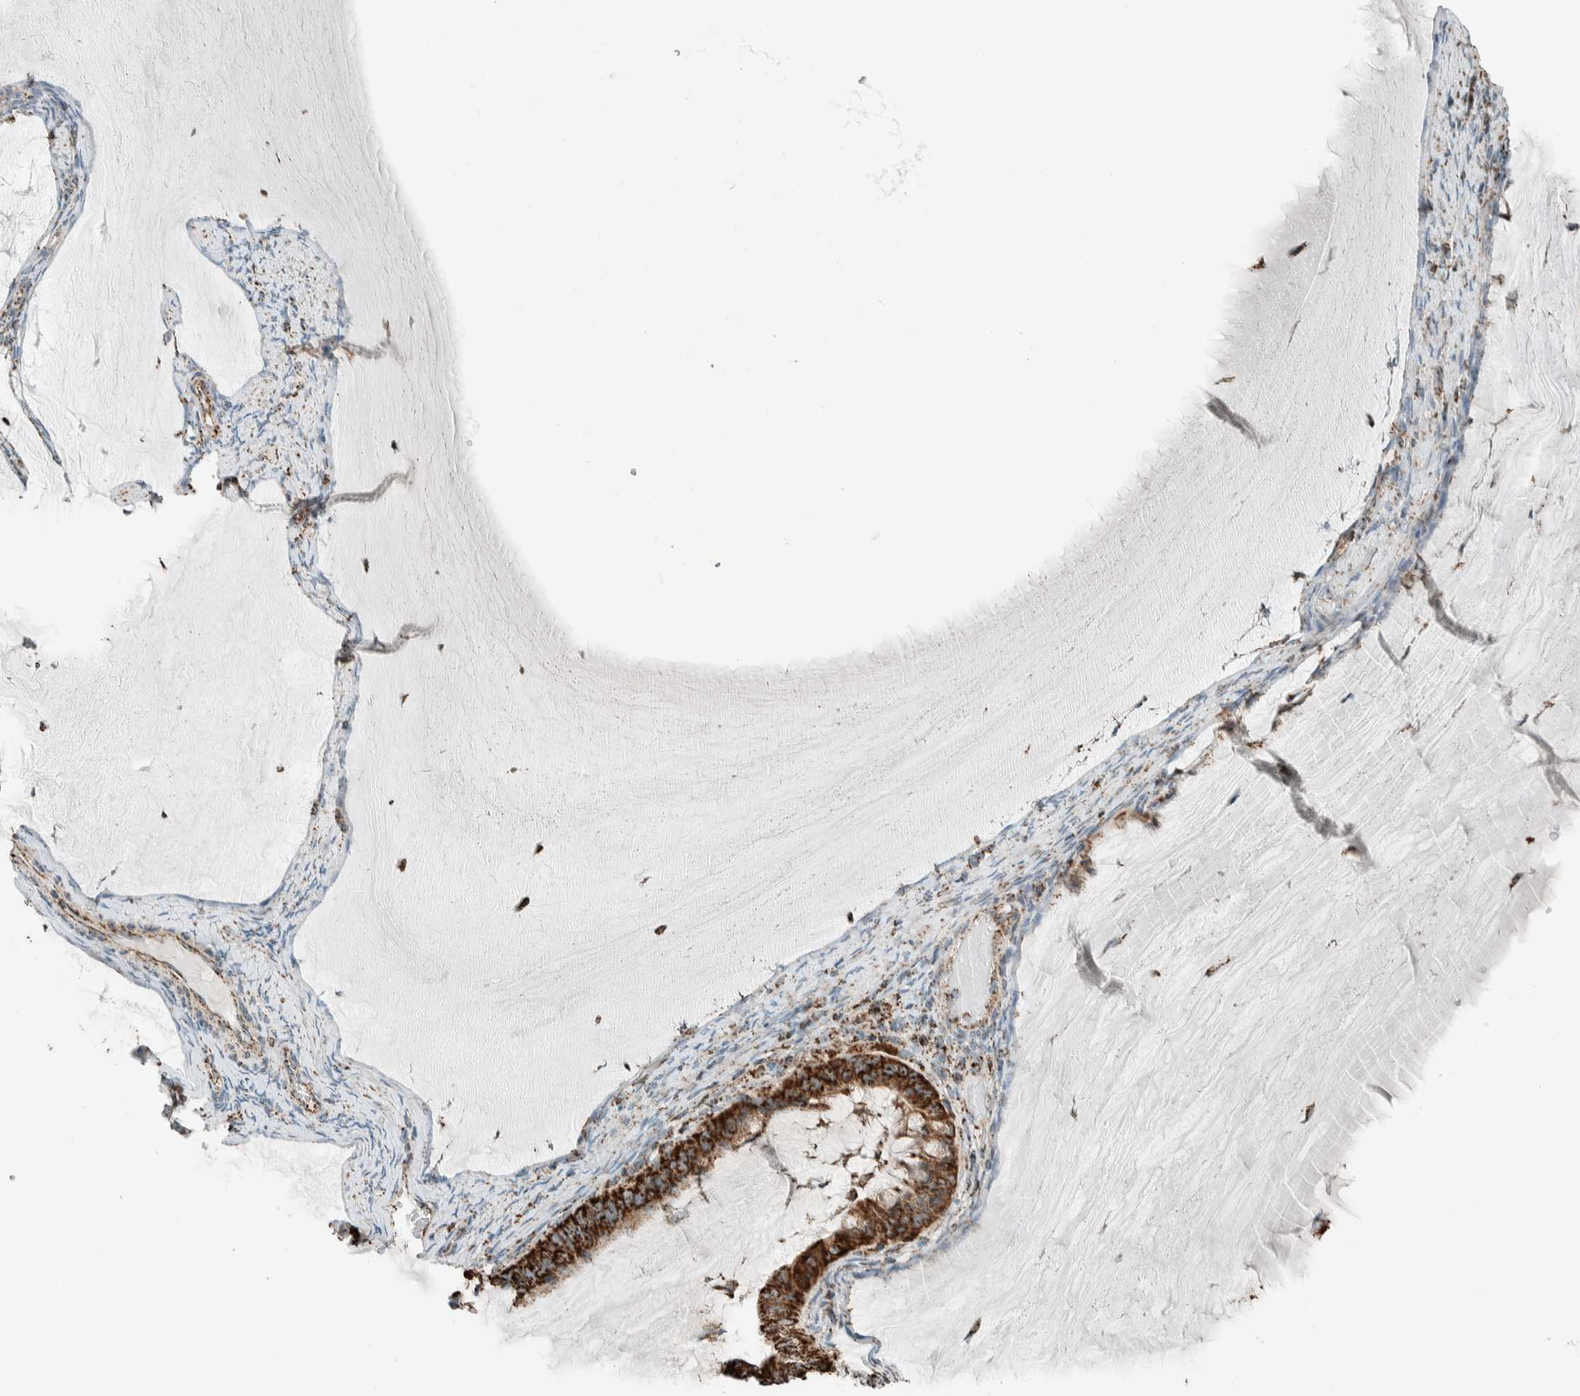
{"staining": {"intensity": "strong", "quantity": ">75%", "location": "cytoplasmic/membranous"}, "tissue": "ovarian cancer", "cell_type": "Tumor cells", "image_type": "cancer", "snomed": [{"axis": "morphology", "description": "Cystadenocarcinoma, mucinous, NOS"}, {"axis": "topography", "description": "Ovary"}], "caption": "This is an image of immunohistochemistry staining of ovarian cancer (mucinous cystadenocarcinoma), which shows strong positivity in the cytoplasmic/membranous of tumor cells.", "gene": "ZNF454", "patient": {"sex": "female", "age": 61}}